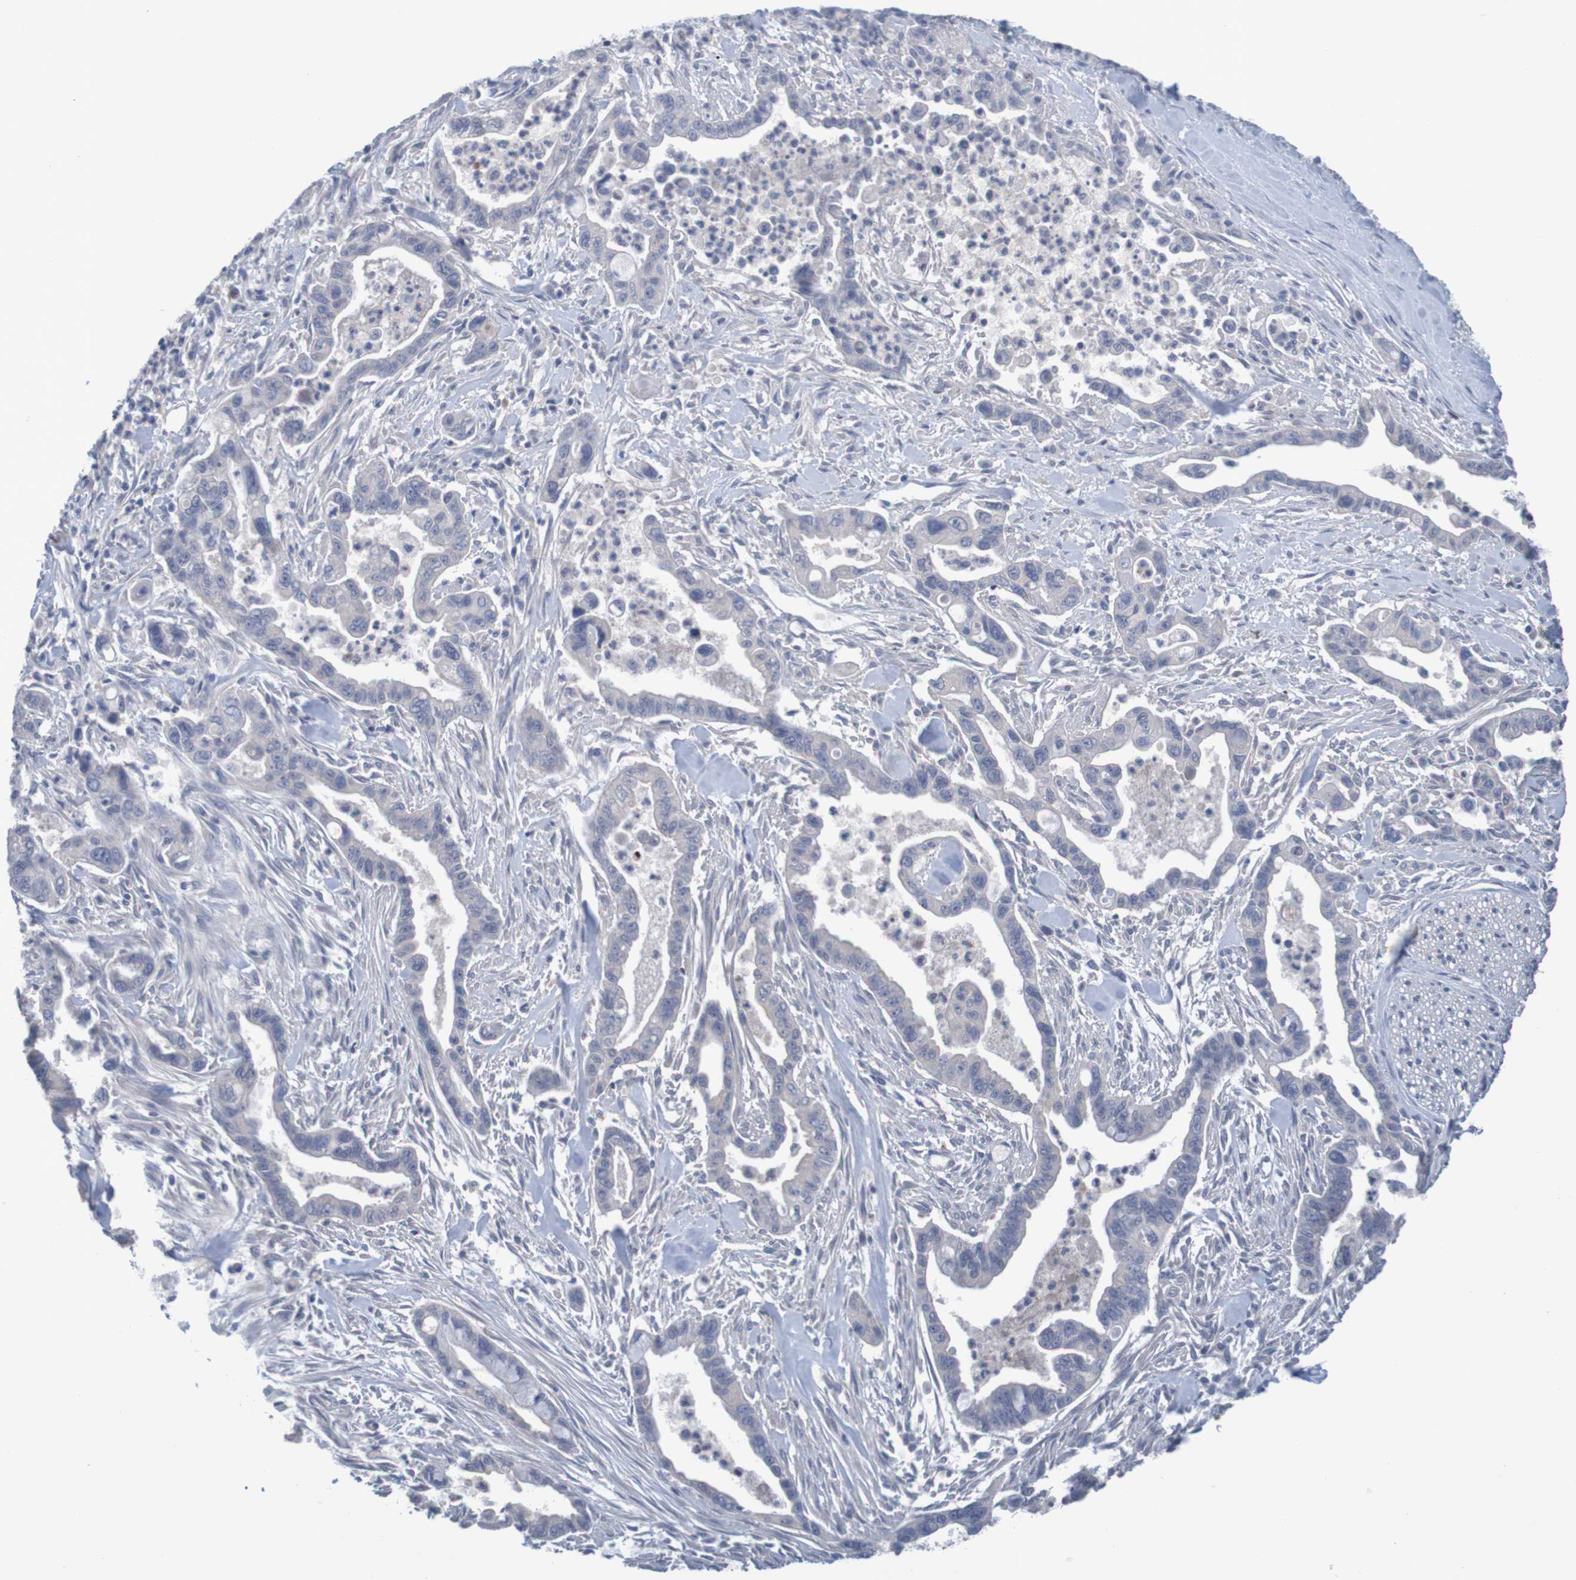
{"staining": {"intensity": "negative", "quantity": "none", "location": "none"}, "tissue": "pancreatic cancer", "cell_type": "Tumor cells", "image_type": "cancer", "snomed": [{"axis": "morphology", "description": "Adenocarcinoma, NOS"}, {"axis": "topography", "description": "Pancreas"}], "caption": "There is no significant positivity in tumor cells of pancreatic adenocarcinoma.", "gene": "LTA", "patient": {"sex": "male", "age": 70}}